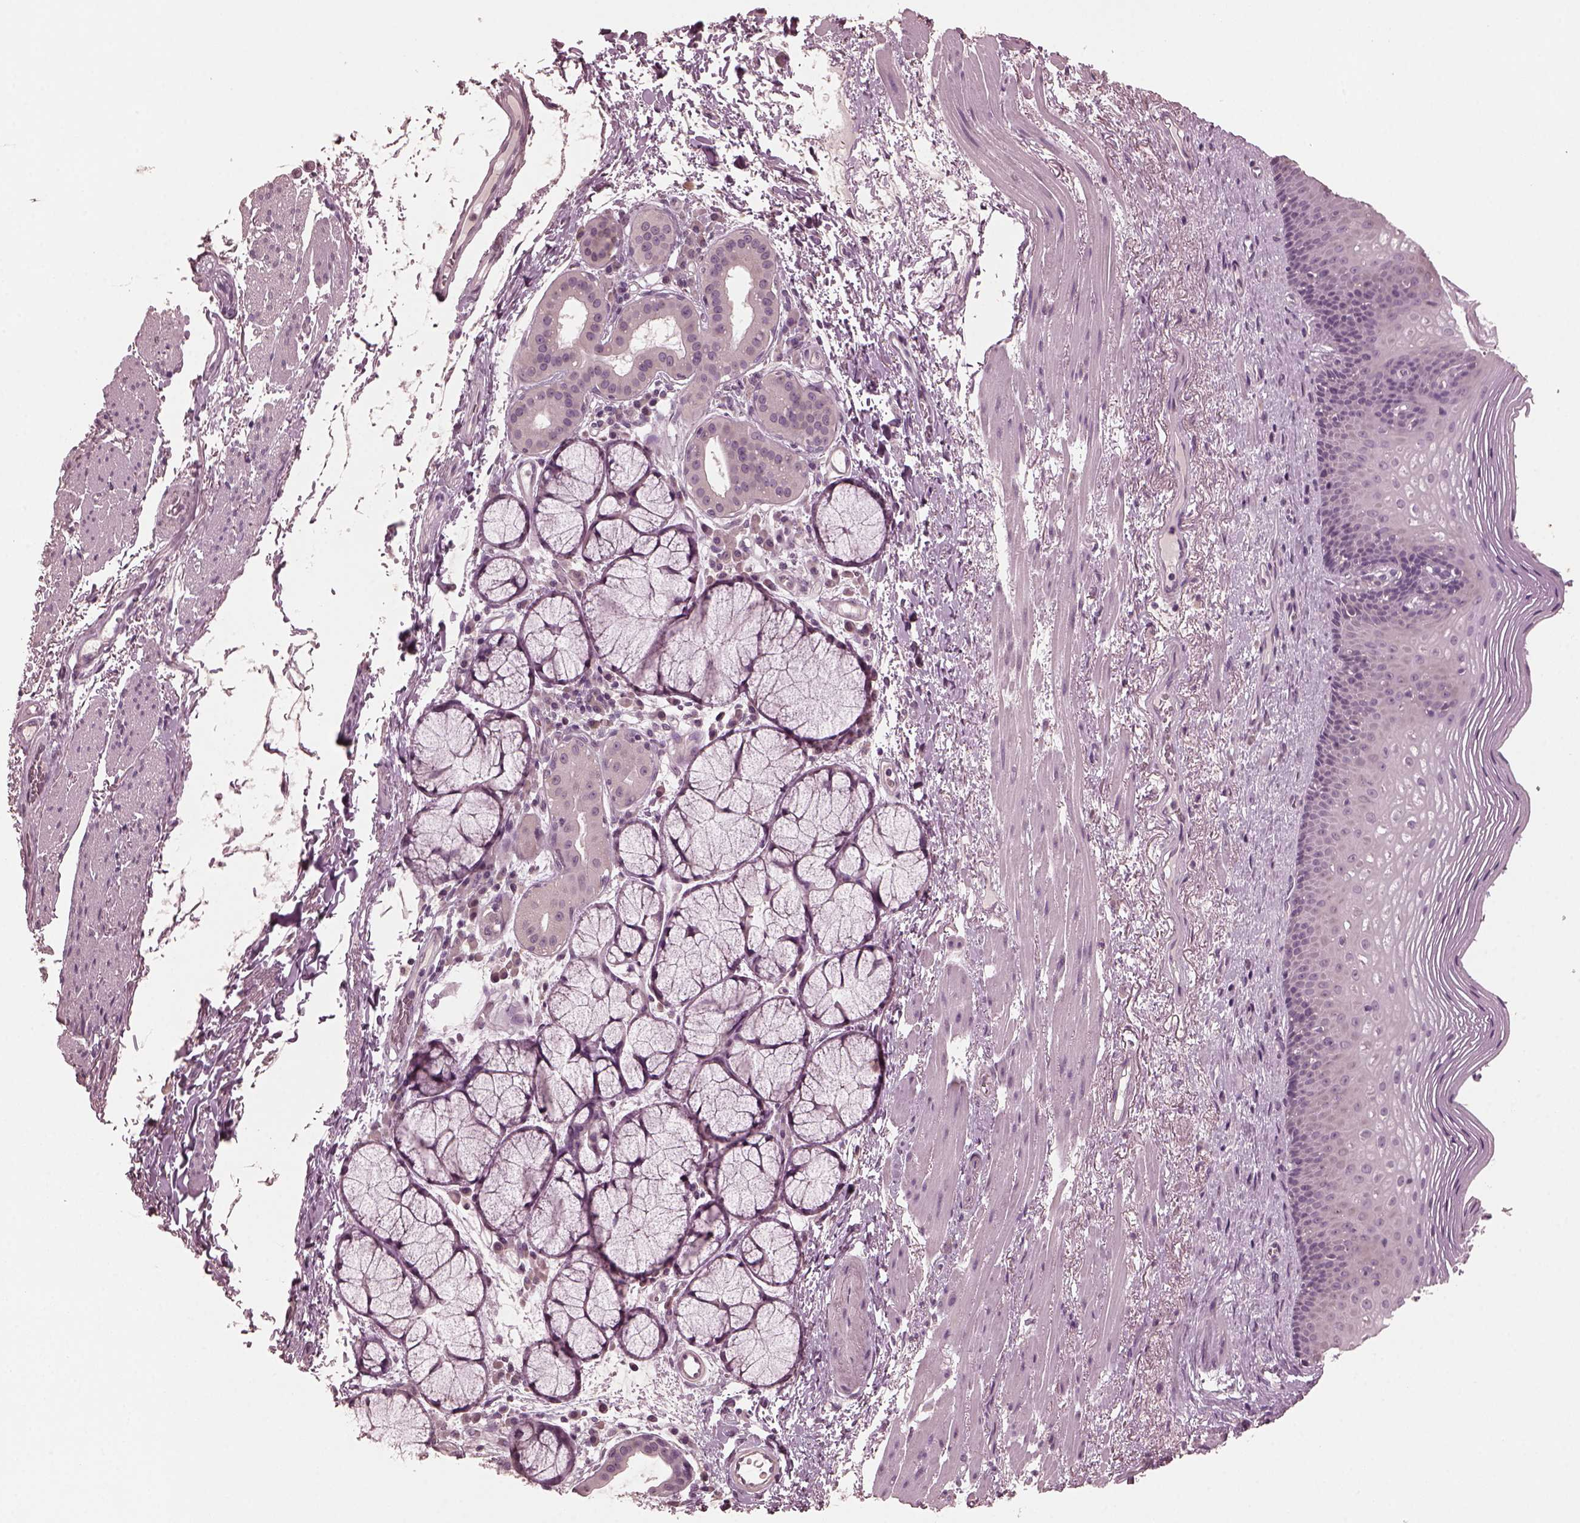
{"staining": {"intensity": "negative", "quantity": "none", "location": "none"}, "tissue": "esophagus", "cell_type": "Squamous epithelial cells", "image_type": "normal", "snomed": [{"axis": "morphology", "description": "Normal tissue, NOS"}, {"axis": "topography", "description": "Esophagus"}], "caption": "DAB (3,3'-diaminobenzidine) immunohistochemical staining of unremarkable human esophagus demonstrates no significant staining in squamous epithelial cells.", "gene": "RGS7", "patient": {"sex": "male", "age": 76}}